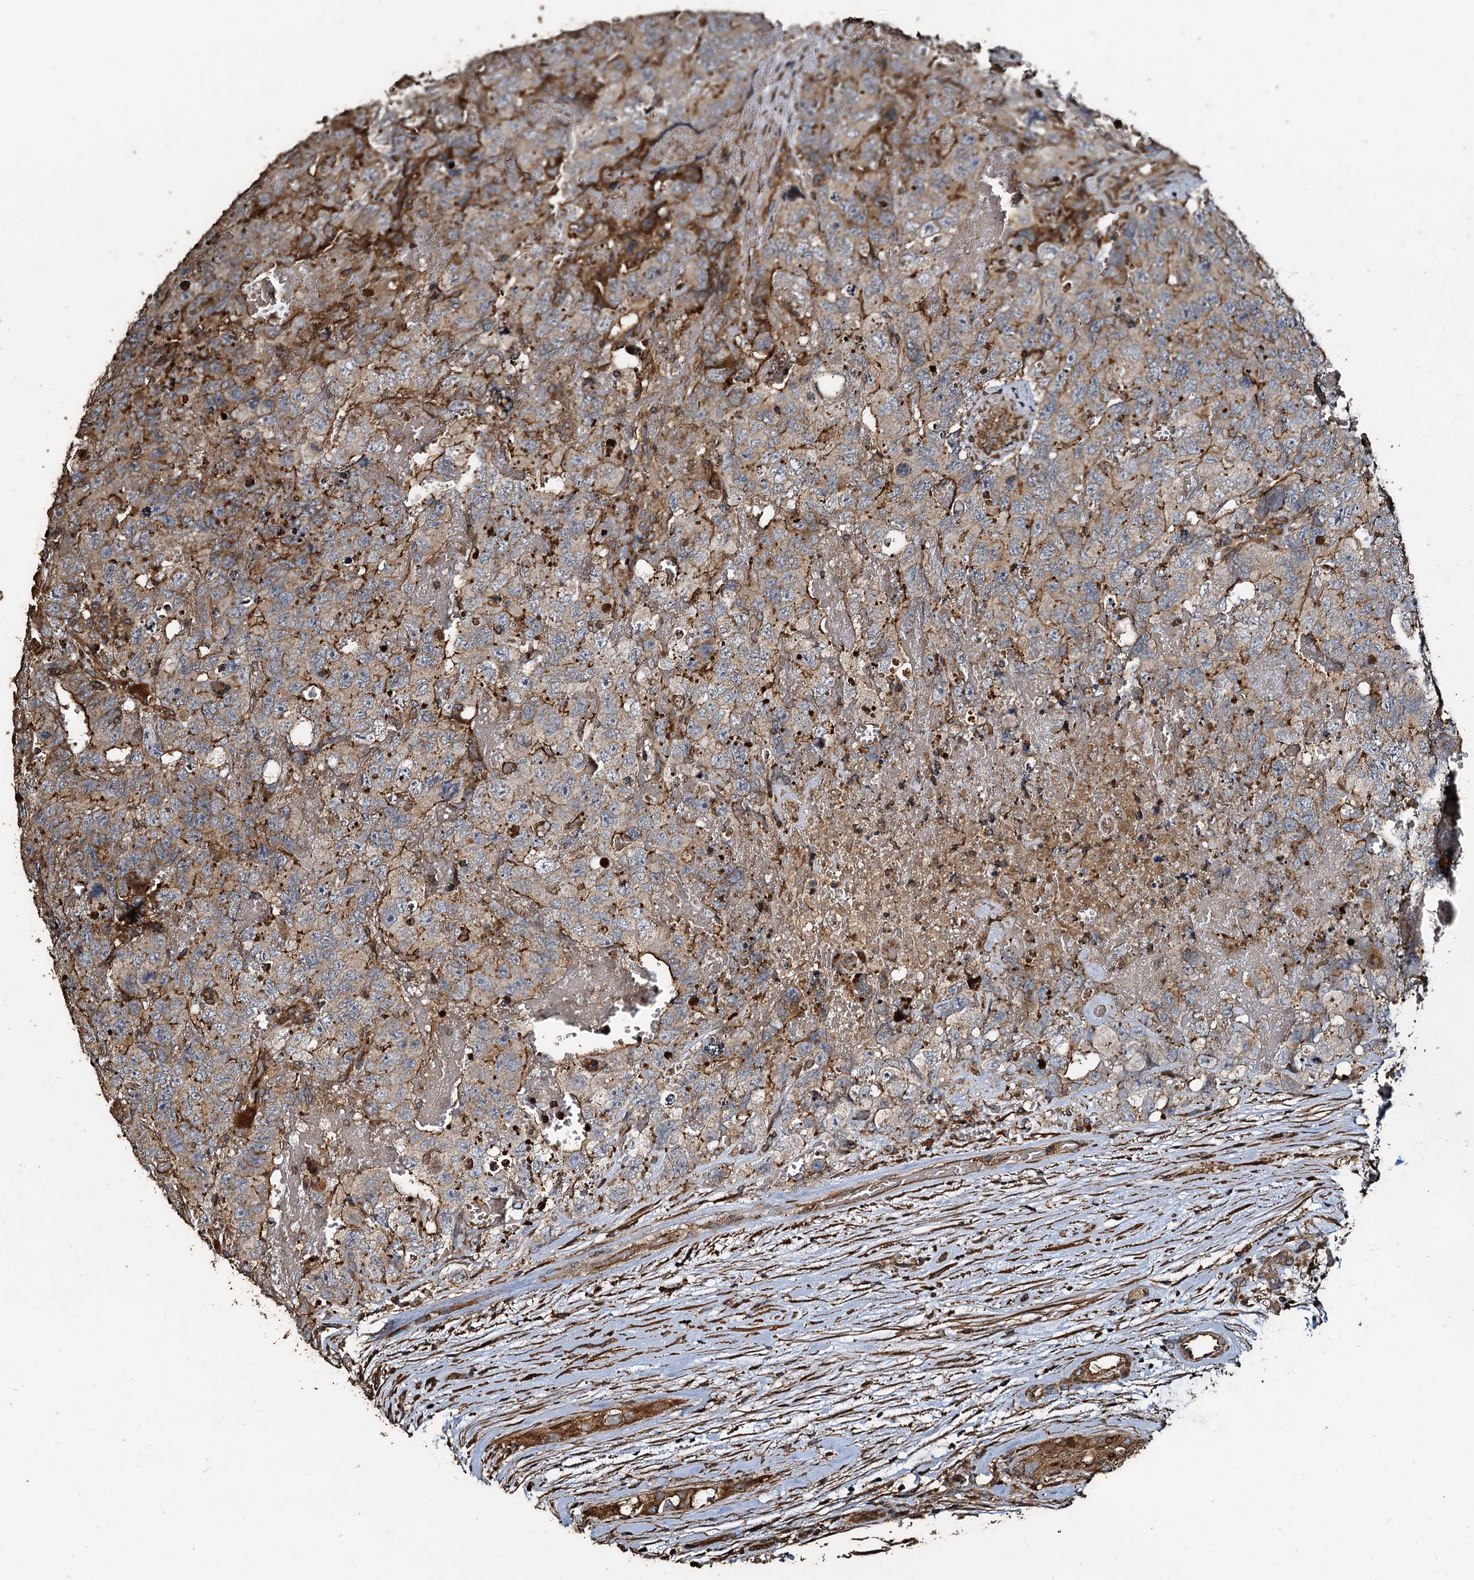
{"staining": {"intensity": "moderate", "quantity": "<25%", "location": "cytoplasmic/membranous"}, "tissue": "testis cancer", "cell_type": "Tumor cells", "image_type": "cancer", "snomed": [{"axis": "morphology", "description": "Carcinoma, Embryonal, NOS"}, {"axis": "topography", "description": "Testis"}], "caption": "Testis cancer stained for a protein displays moderate cytoplasmic/membranous positivity in tumor cells. (DAB = brown stain, brightfield microscopy at high magnification).", "gene": "NOTCH2NLA", "patient": {"sex": "male", "age": 45}}